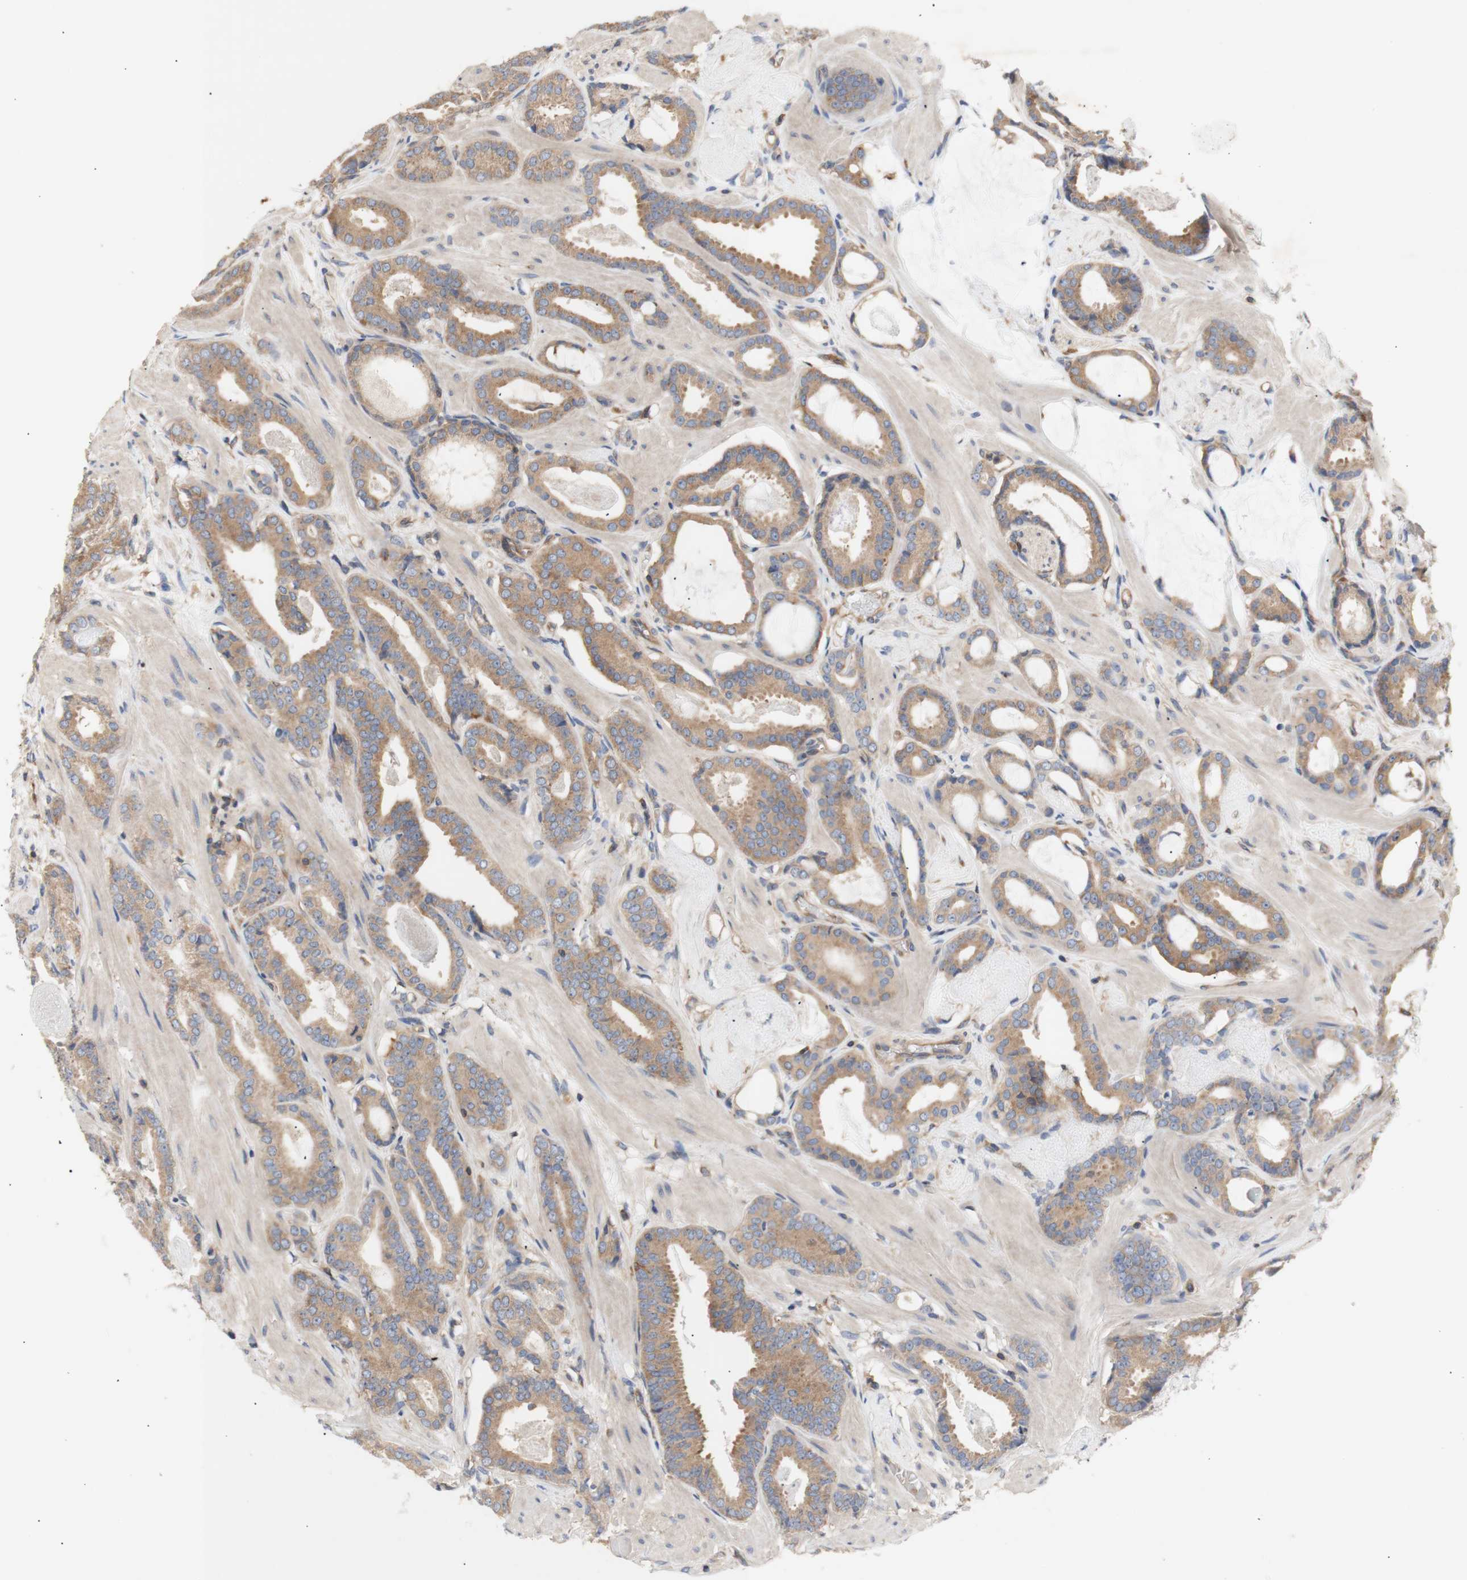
{"staining": {"intensity": "moderate", "quantity": ">75%", "location": "cytoplasmic/membranous"}, "tissue": "prostate cancer", "cell_type": "Tumor cells", "image_type": "cancer", "snomed": [{"axis": "morphology", "description": "Adenocarcinoma, Low grade"}, {"axis": "topography", "description": "Prostate"}], "caption": "High-magnification brightfield microscopy of prostate adenocarcinoma (low-grade) stained with DAB (3,3'-diaminobenzidine) (brown) and counterstained with hematoxylin (blue). tumor cells exhibit moderate cytoplasmic/membranous expression is appreciated in approximately>75% of cells.", "gene": "IKBKG", "patient": {"sex": "male", "age": 53}}